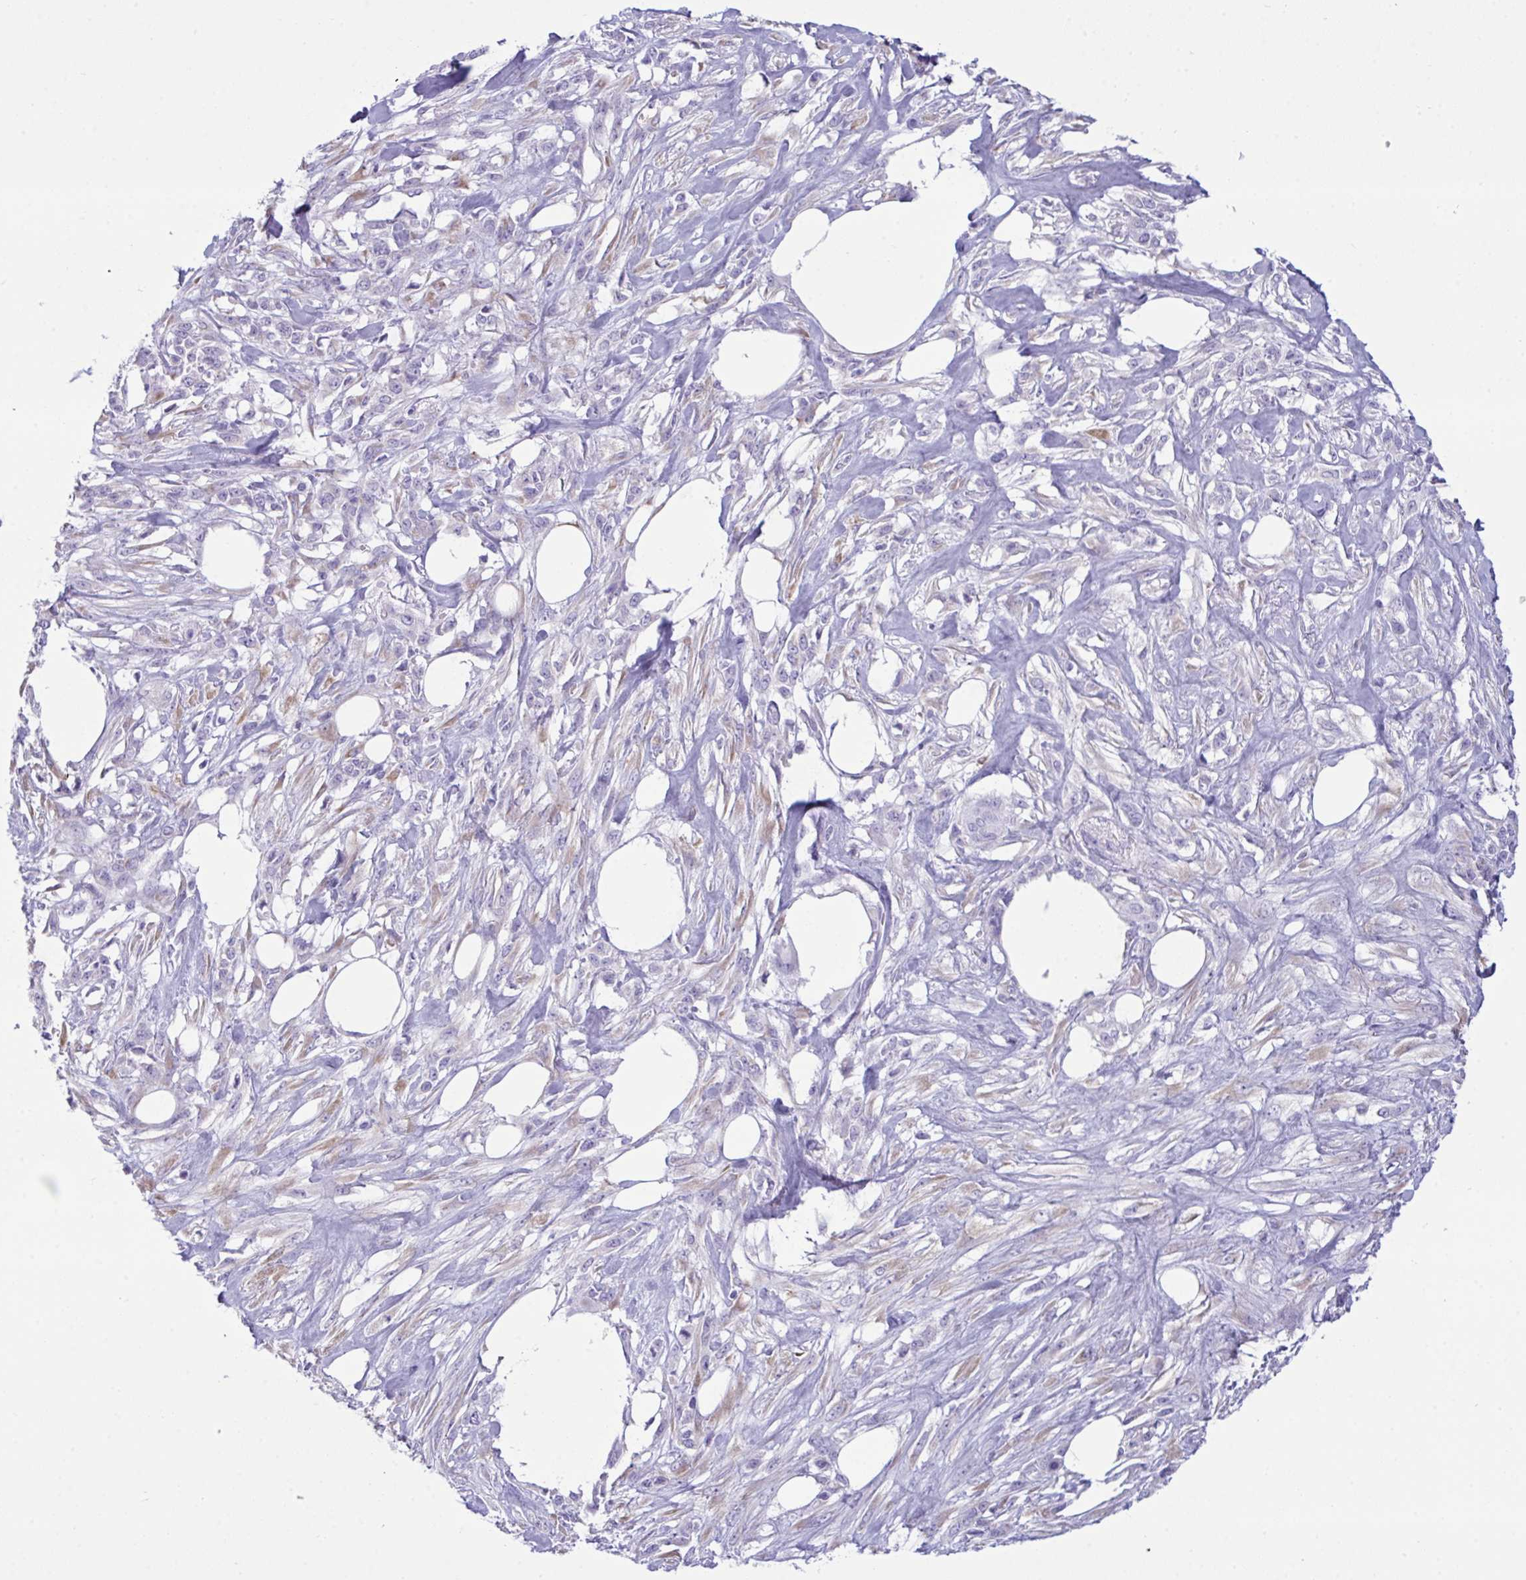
{"staining": {"intensity": "weak", "quantity": "<25%", "location": "cytoplasmic/membranous"}, "tissue": "skin cancer", "cell_type": "Tumor cells", "image_type": "cancer", "snomed": [{"axis": "morphology", "description": "Squamous cell carcinoma, NOS"}, {"axis": "topography", "description": "Skin"}], "caption": "An image of skin squamous cell carcinoma stained for a protein demonstrates no brown staining in tumor cells.", "gene": "BBS1", "patient": {"sex": "female", "age": 59}}